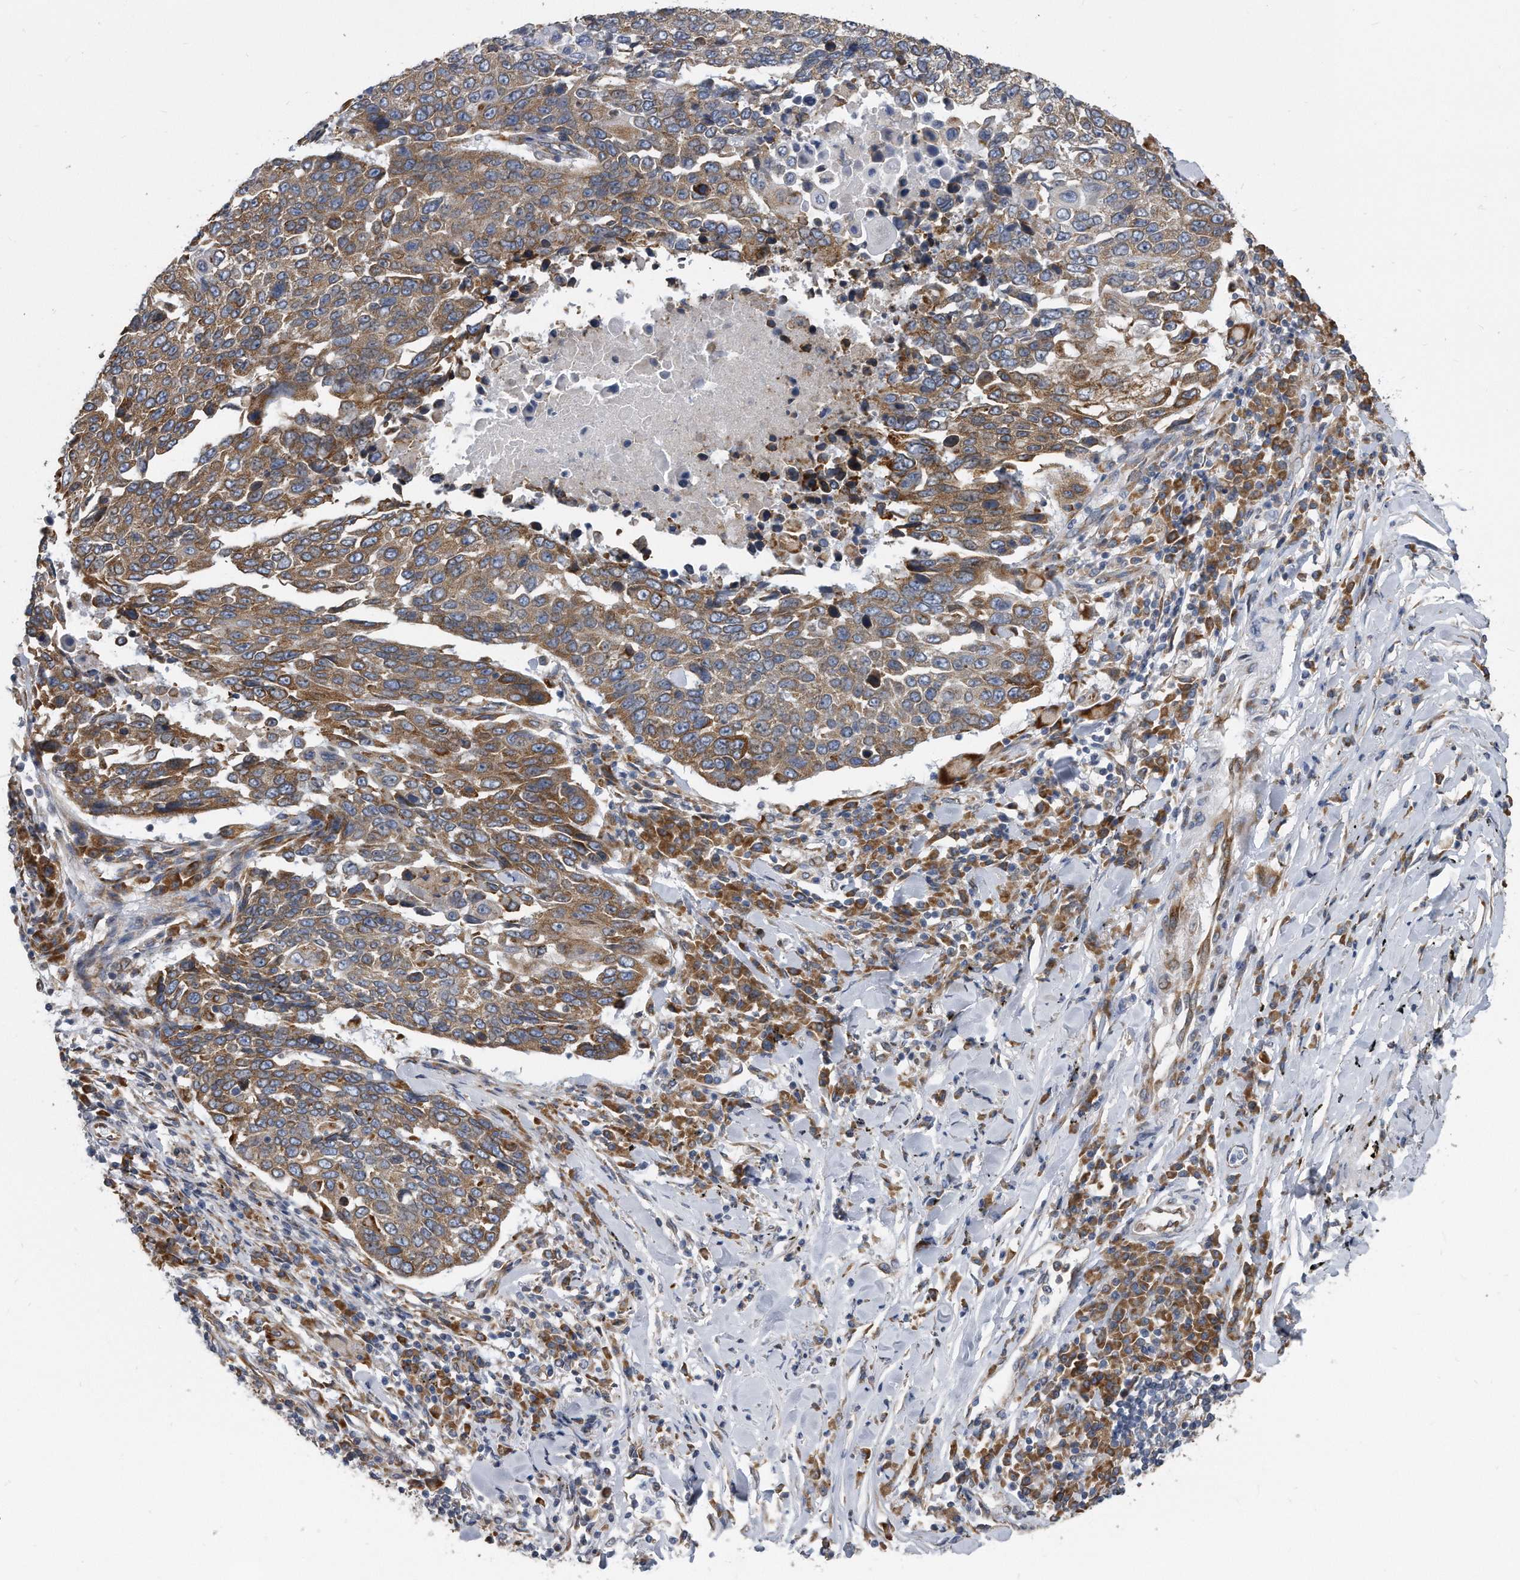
{"staining": {"intensity": "moderate", "quantity": ">75%", "location": "cytoplasmic/membranous"}, "tissue": "lung cancer", "cell_type": "Tumor cells", "image_type": "cancer", "snomed": [{"axis": "morphology", "description": "Squamous cell carcinoma, NOS"}, {"axis": "topography", "description": "Lung"}], "caption": "Lung squamous cell carcinoma stained with DAB immunohistochemistry (IHC) shows medium levels of moderate cytoplasmic/membranous expression in approximately >75% of tumor cells.", "gene": "CCDC47", "patient": {"sex": "male", "age": 66}}